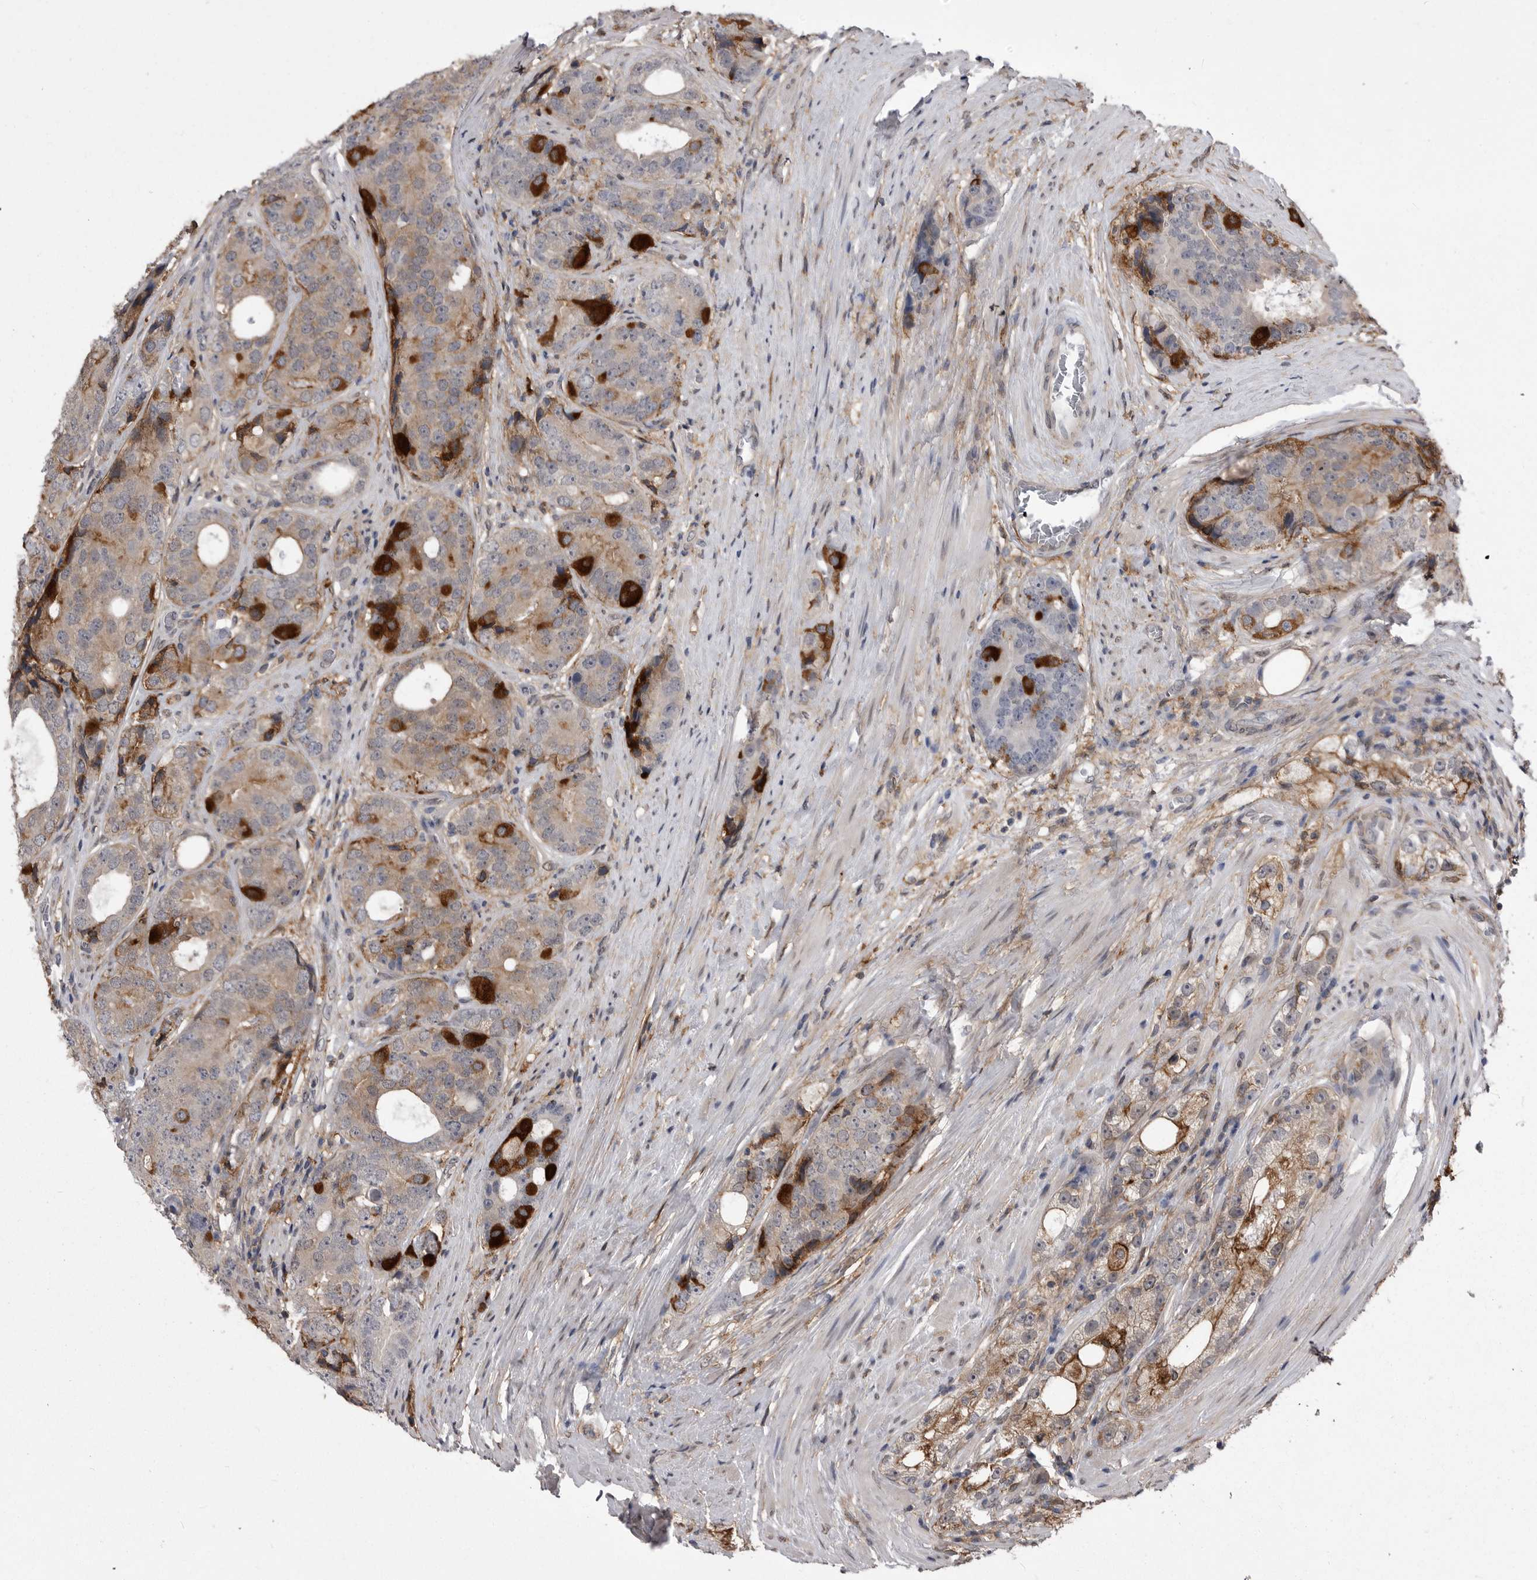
{"staining": {"intensity": "strong", "quantity": ">75%", "location": "cytoplasmic/membranous"}, "tissue": "prostate cancer", "cell_type": "Tumor cells", "image_type": "cancer", "snomed": [{"axis": "morphology", "description": "Adenocarcinoma, High grade"}, {"axis": "topography", "description": "Prostate"}], "caption": "High-power microscopy captured an IHC histopathology image of prostate cancer, revealing strong cytoplasmic/membranous staining in approximately >75% of tumor cells. The protein of interest is shown in brown color, while the nuclei are stained blue.", "gene": "ABL1", "patient": {"sex": "male", "age": 56}}